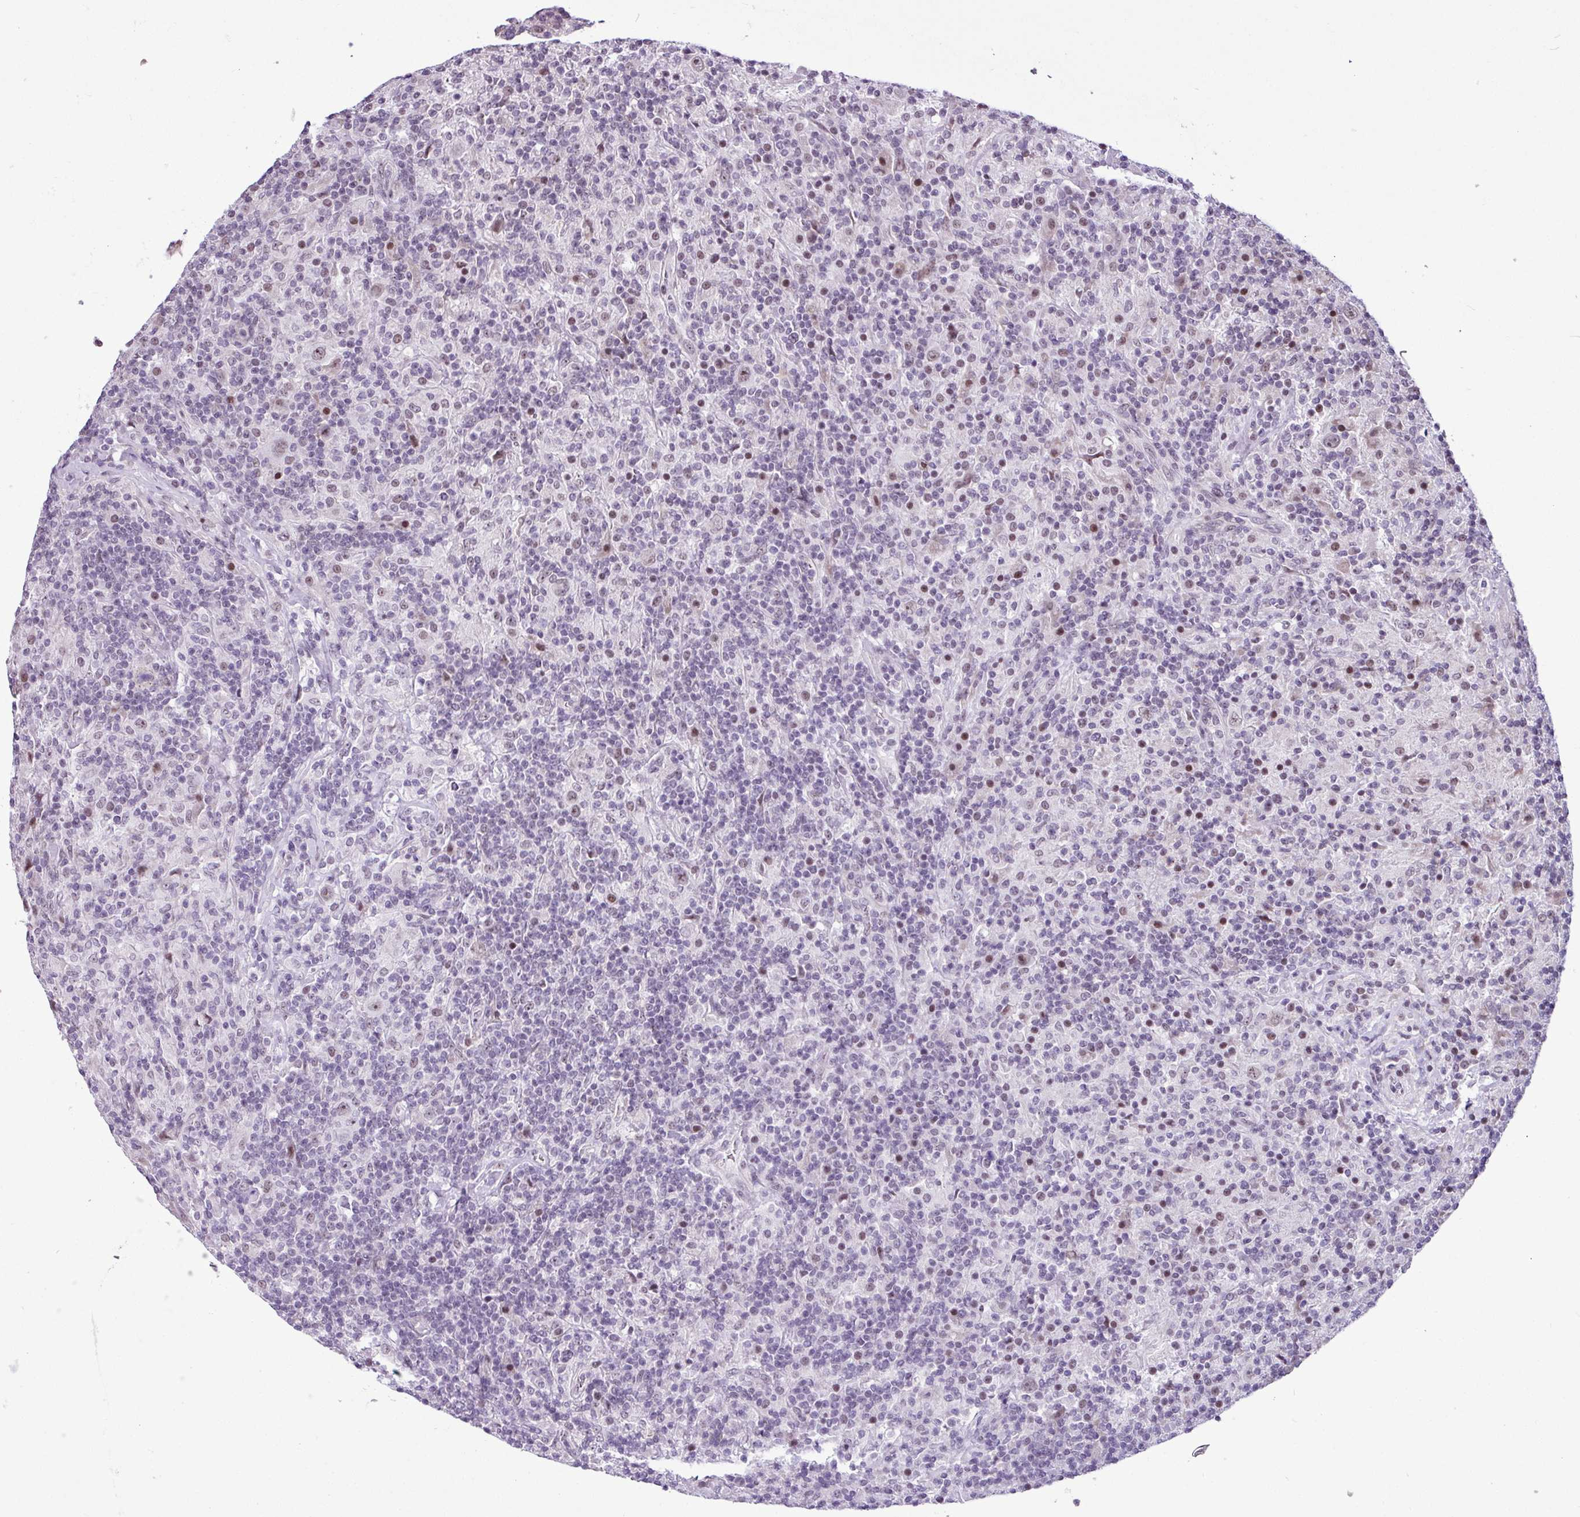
{"staining": {"intensity": "weak", "quantity": "25%-75%", "location": "nuclear"}, "tissue": "lymphoma", "cell_type": "Tumor cells", "image_type": "cancer", "snomed": [{"axis": "morphology", "description": "Hodgkin's disease, NOS"}, {"axis": "topography", "description": "Lymph node"}], "caption": "Protein staining of lymphoma tissue exhibits weak nuclear positivity in about 25%-75% of tumor cells.", "gene": "UTP18", "patient": {"sex": "male", "age": 70}}